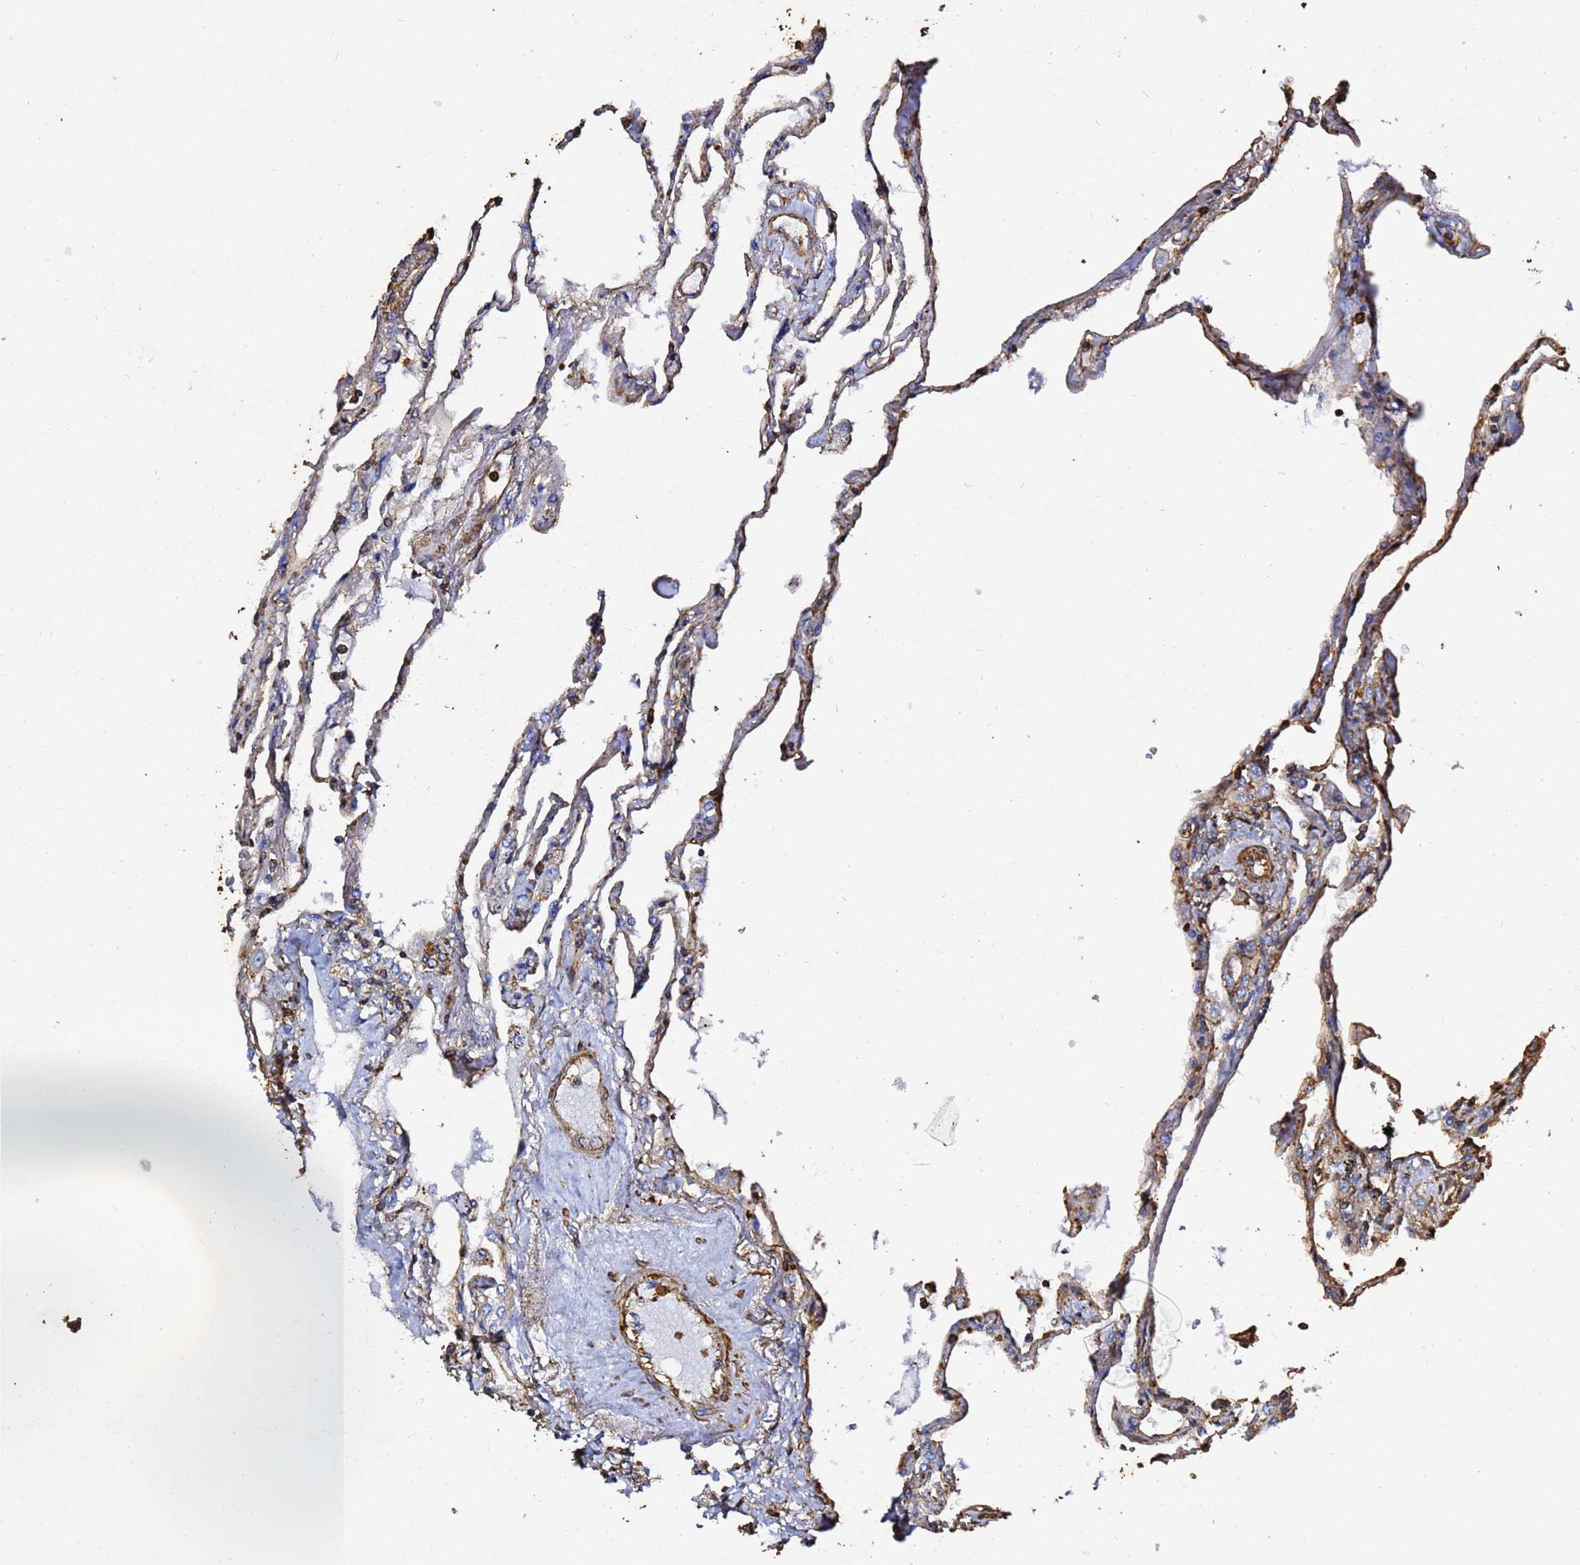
{"staining": {"intensity": "strong", "quantity": "25%-75%", "location": "cytoplasmic/membranous"}, "tissue": "lung", "cell_type": "Alveolar cells", "image_type": "normal", "snomed": [{"axis": "morphology", "description": "Normal tissue, NOS"}, {"axis": "topography", "description": "Lung"}], "caption": "This is an image of IHC staining of benign lung, which shows strong positivity in the cytoplasmic/membranous of alveolar cells.", "gene": "ACTA1", "patient": {"sex": "female", "age": 67}}